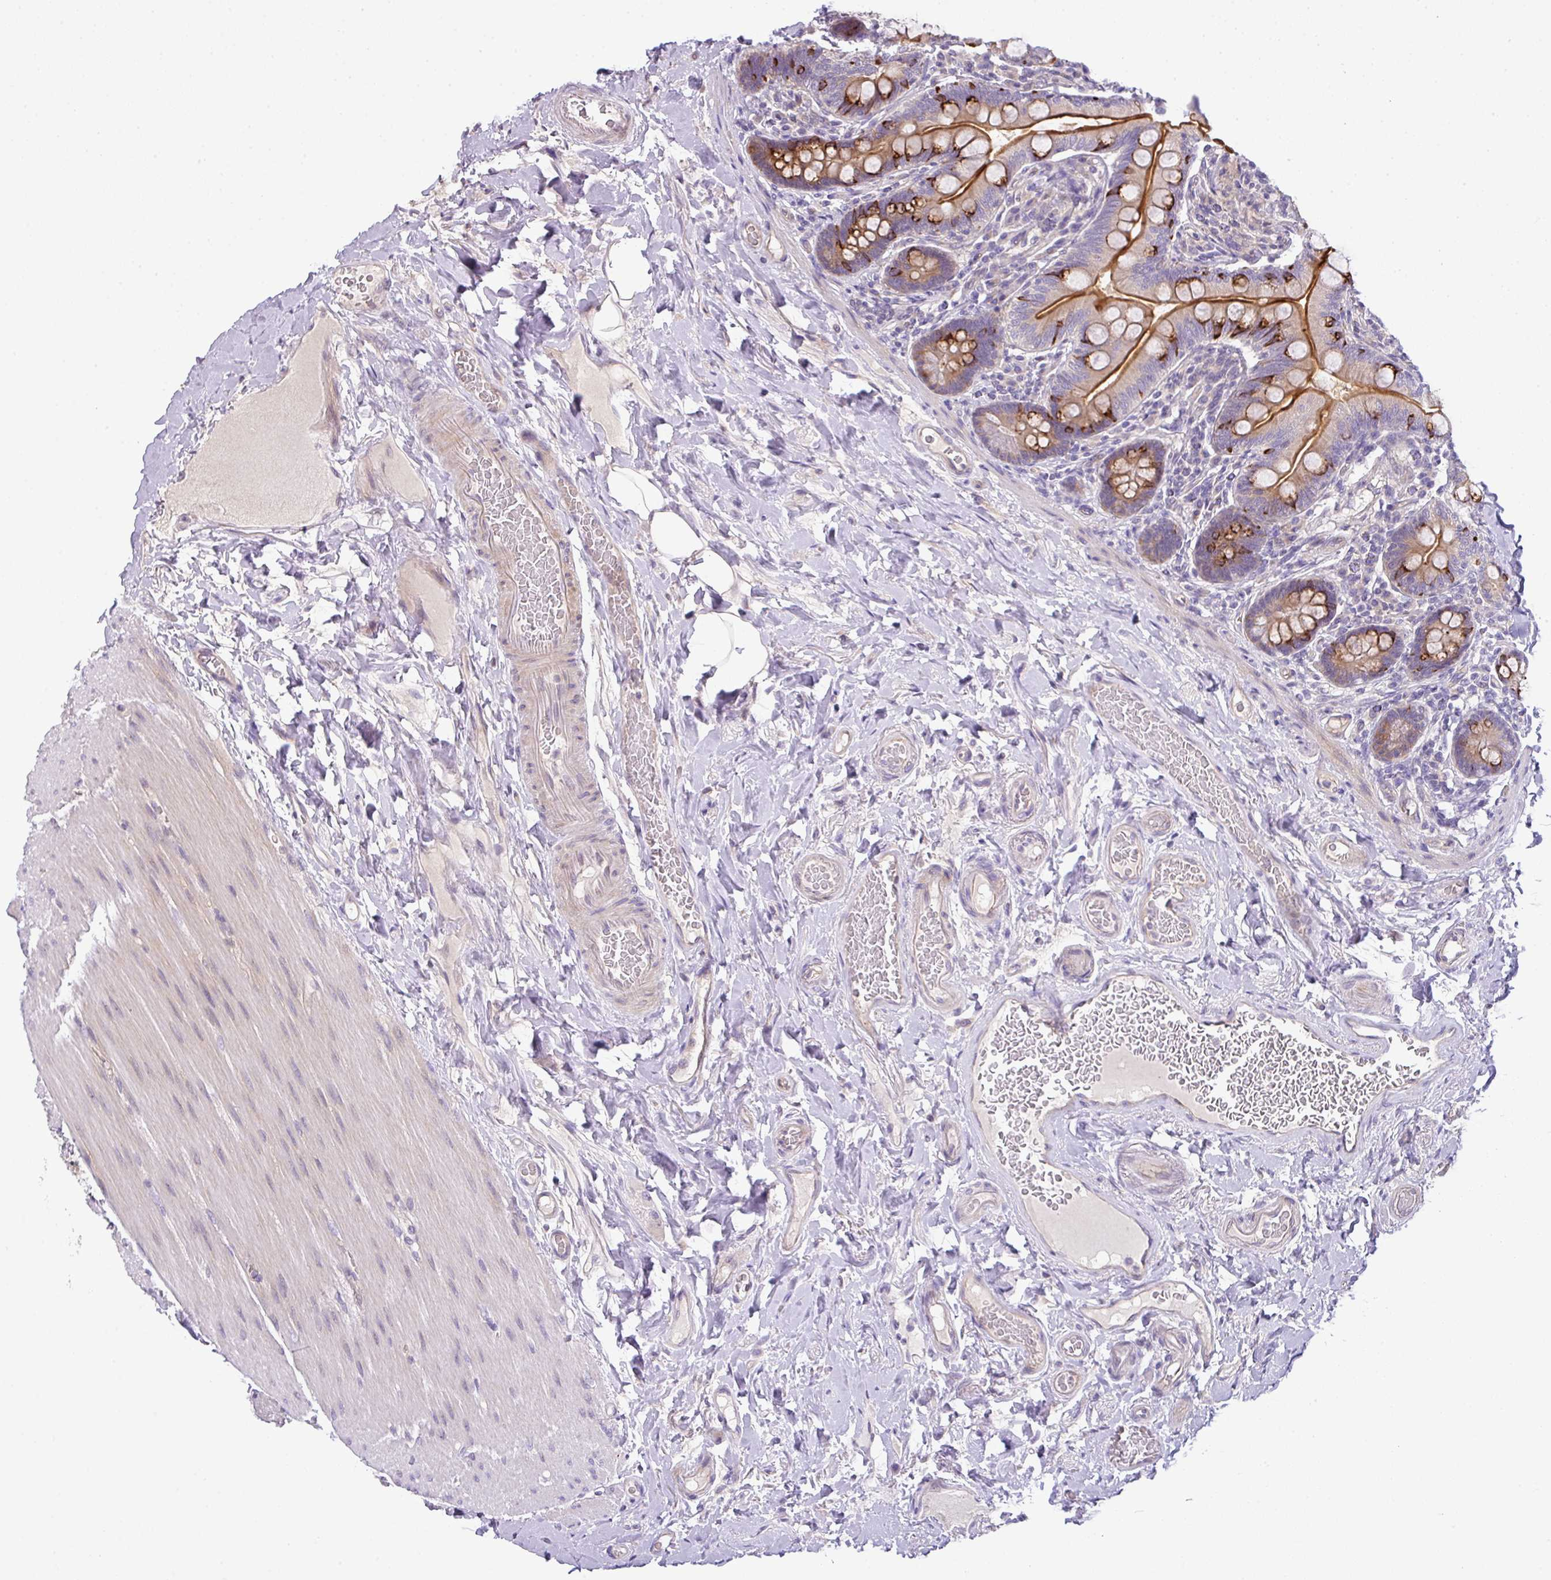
{"staining": {"intensity": "moderate", "quantity": ">75%", "location": "cytoplasmic/membranous"}, "tissue": "small intestine", "cell_type": "Glandular cells", "image_type": "normal", "snomed": [{"axis": "morphology", "description": "Normal tissue, NOS"}, {"axis": "topography", "description": "Small intestine"}], "caption": "A medium amount of moderate cytoplasmic/membranous positivity is appreciated in approximately >75% of glandular cells in normal small intestine. The protein of interest is stained brown, and the nuclei are stained in blue (DAB IHC with brightfield microscopy, high magnification).", "gene": "PIK3R5", "patient": {"sex": "female", "age": 64}}